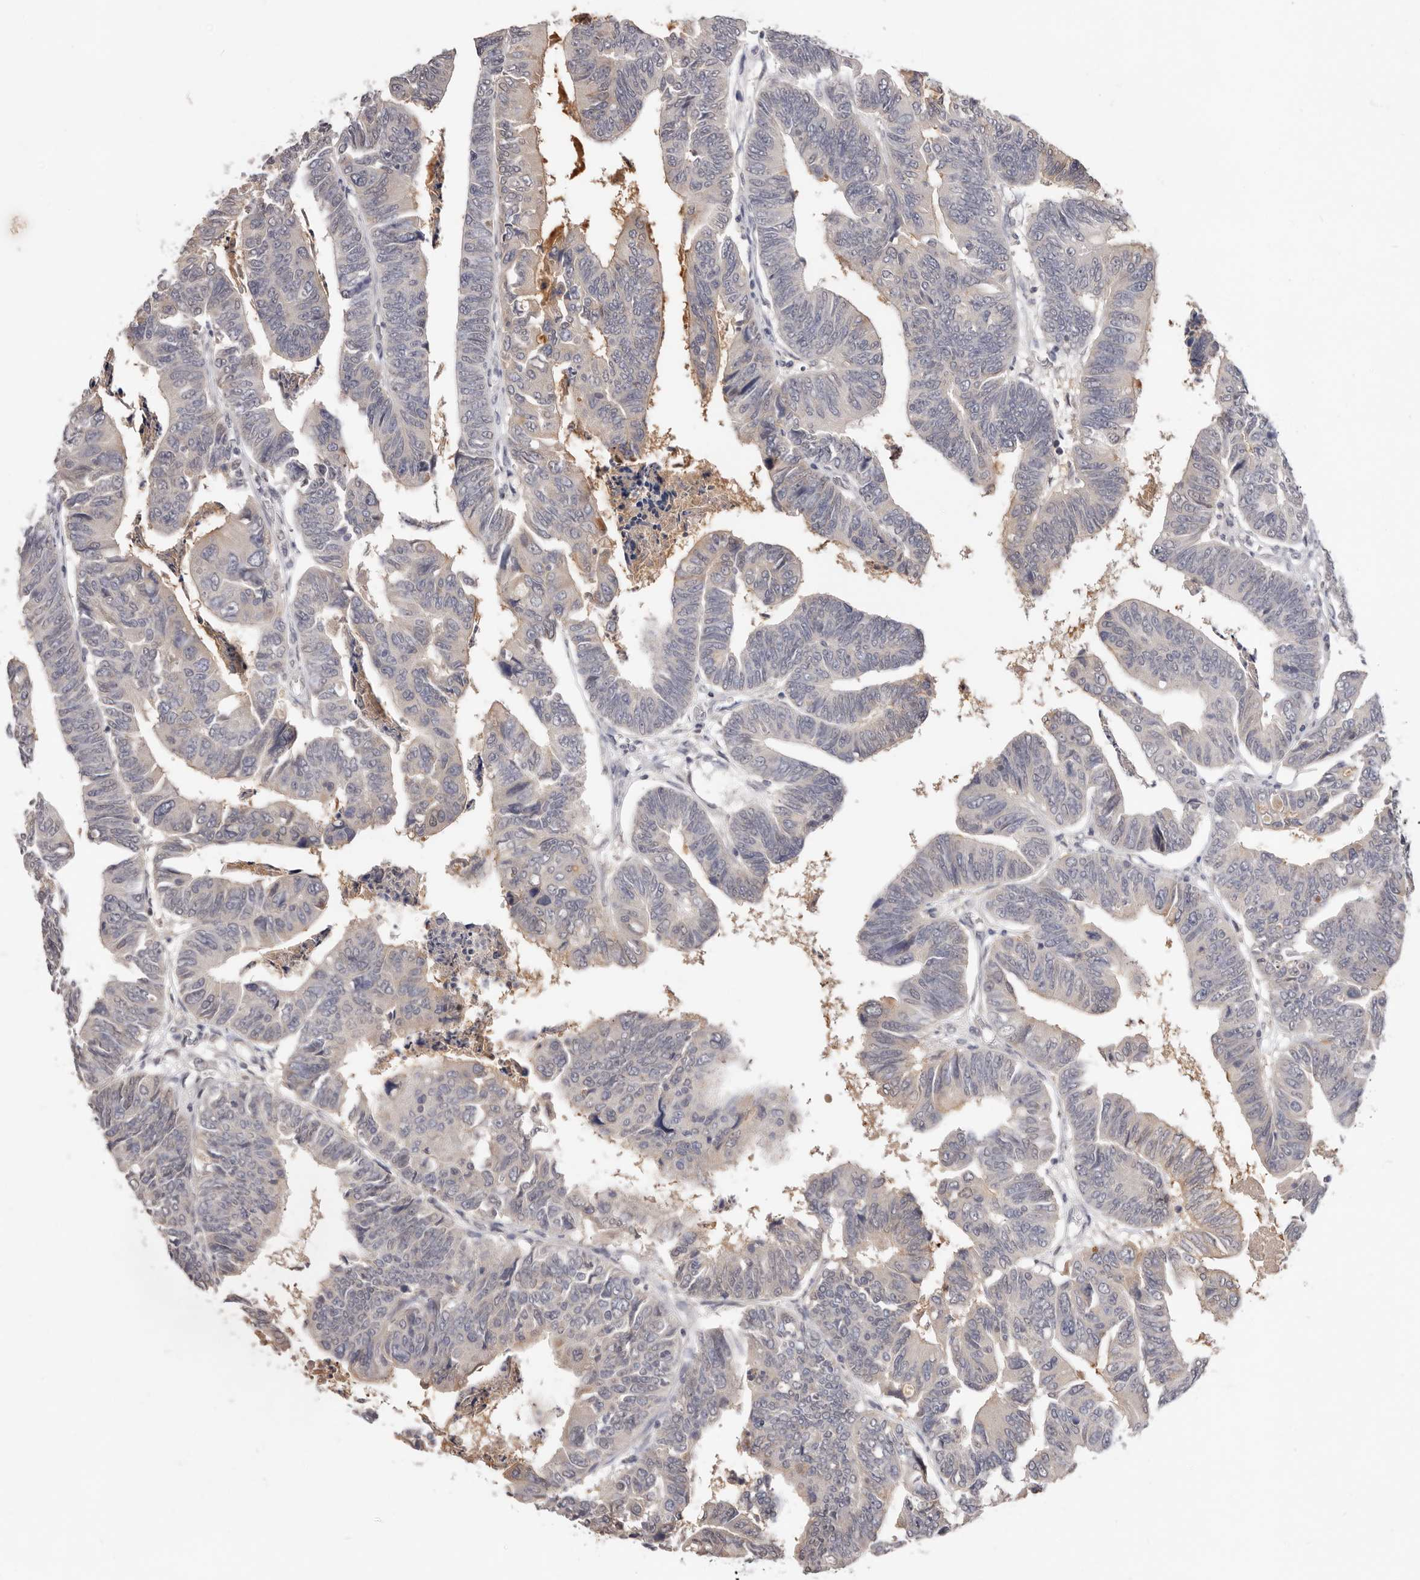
{"staining": {"intensity": "negative", "quantity": "none", "location": "none"}, "tissue": "colorectal cancer", "cell_type": "Tumor cells", "image_type": "cancer", "snomed": [{"axis": "morphology", "description": "Adenocarcinoma, NOS"}, {"axis": "topography", "description": "Rectum"}], "caption": "A high-resolution histopathology image shows immunohistochemistry (IHC) staining of colorectal cancer (adenocarcinoma), which demonstrates no significant expression in tumor cells.", "gene": "DOP1A", "patient": {"sex": "female", "age": 65}}